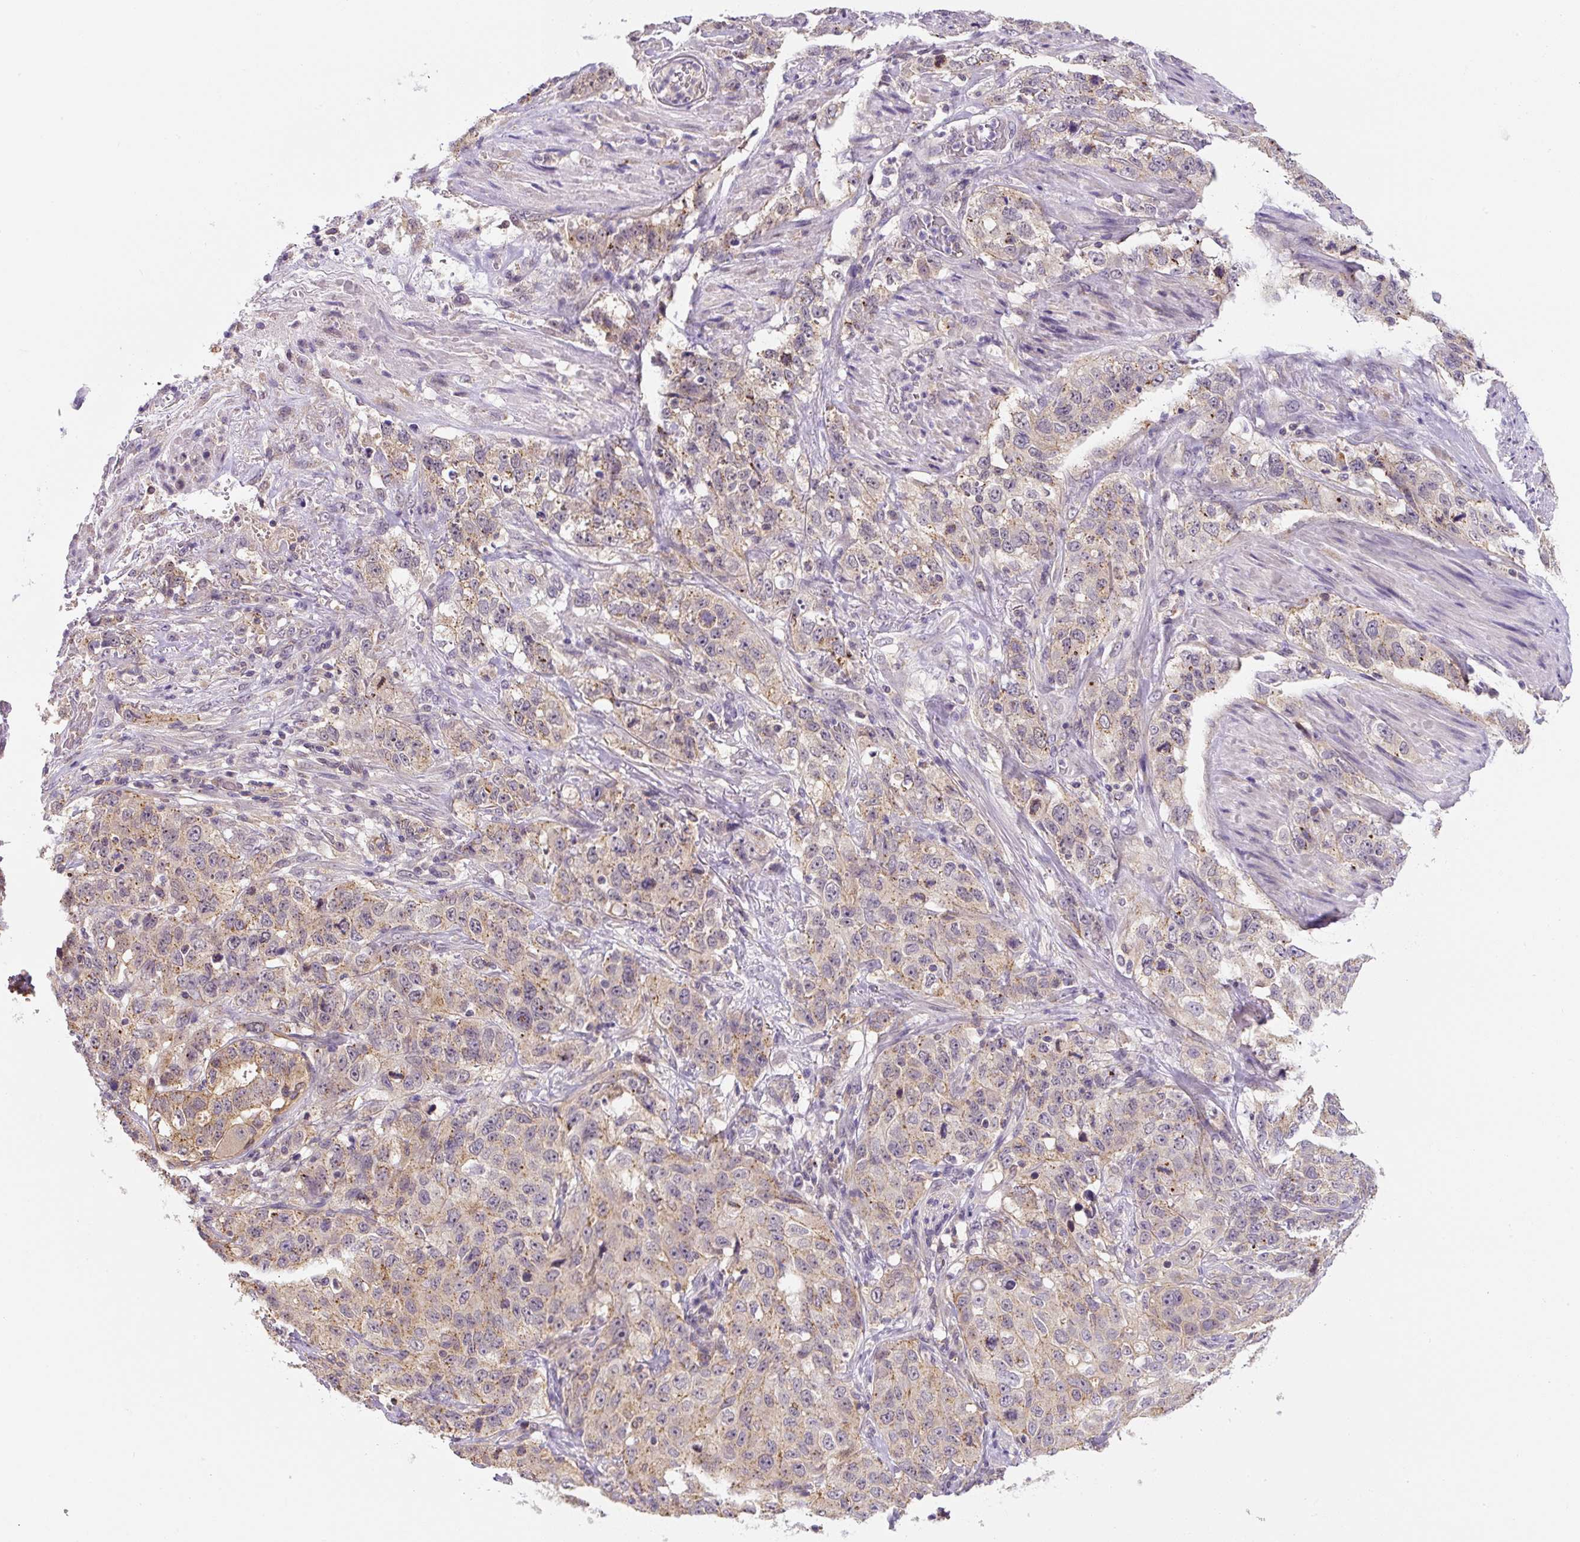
{"staining": {"intensity": "weak", "quantity": ">75%", "location": "cytoplasmic/membranous"}, "tissue": "stomach cancer", "cell_type": "Tumor cells", "image_type": "cancer", "snomed": [{"axis": "morphology", "description": "Adenocarcinoma, NOS"}, {"axis": "topography", "description": "Stomach"}], "caption": "Stomach cancer (adenocarcinoma) was stained to show a protein in brown. There is low levels of weak cytoplasmic/membranous staining in about >75% of tumor cells.", "gene": "PLA2G4A", "patient": {"sex": "male", "age": 48}}